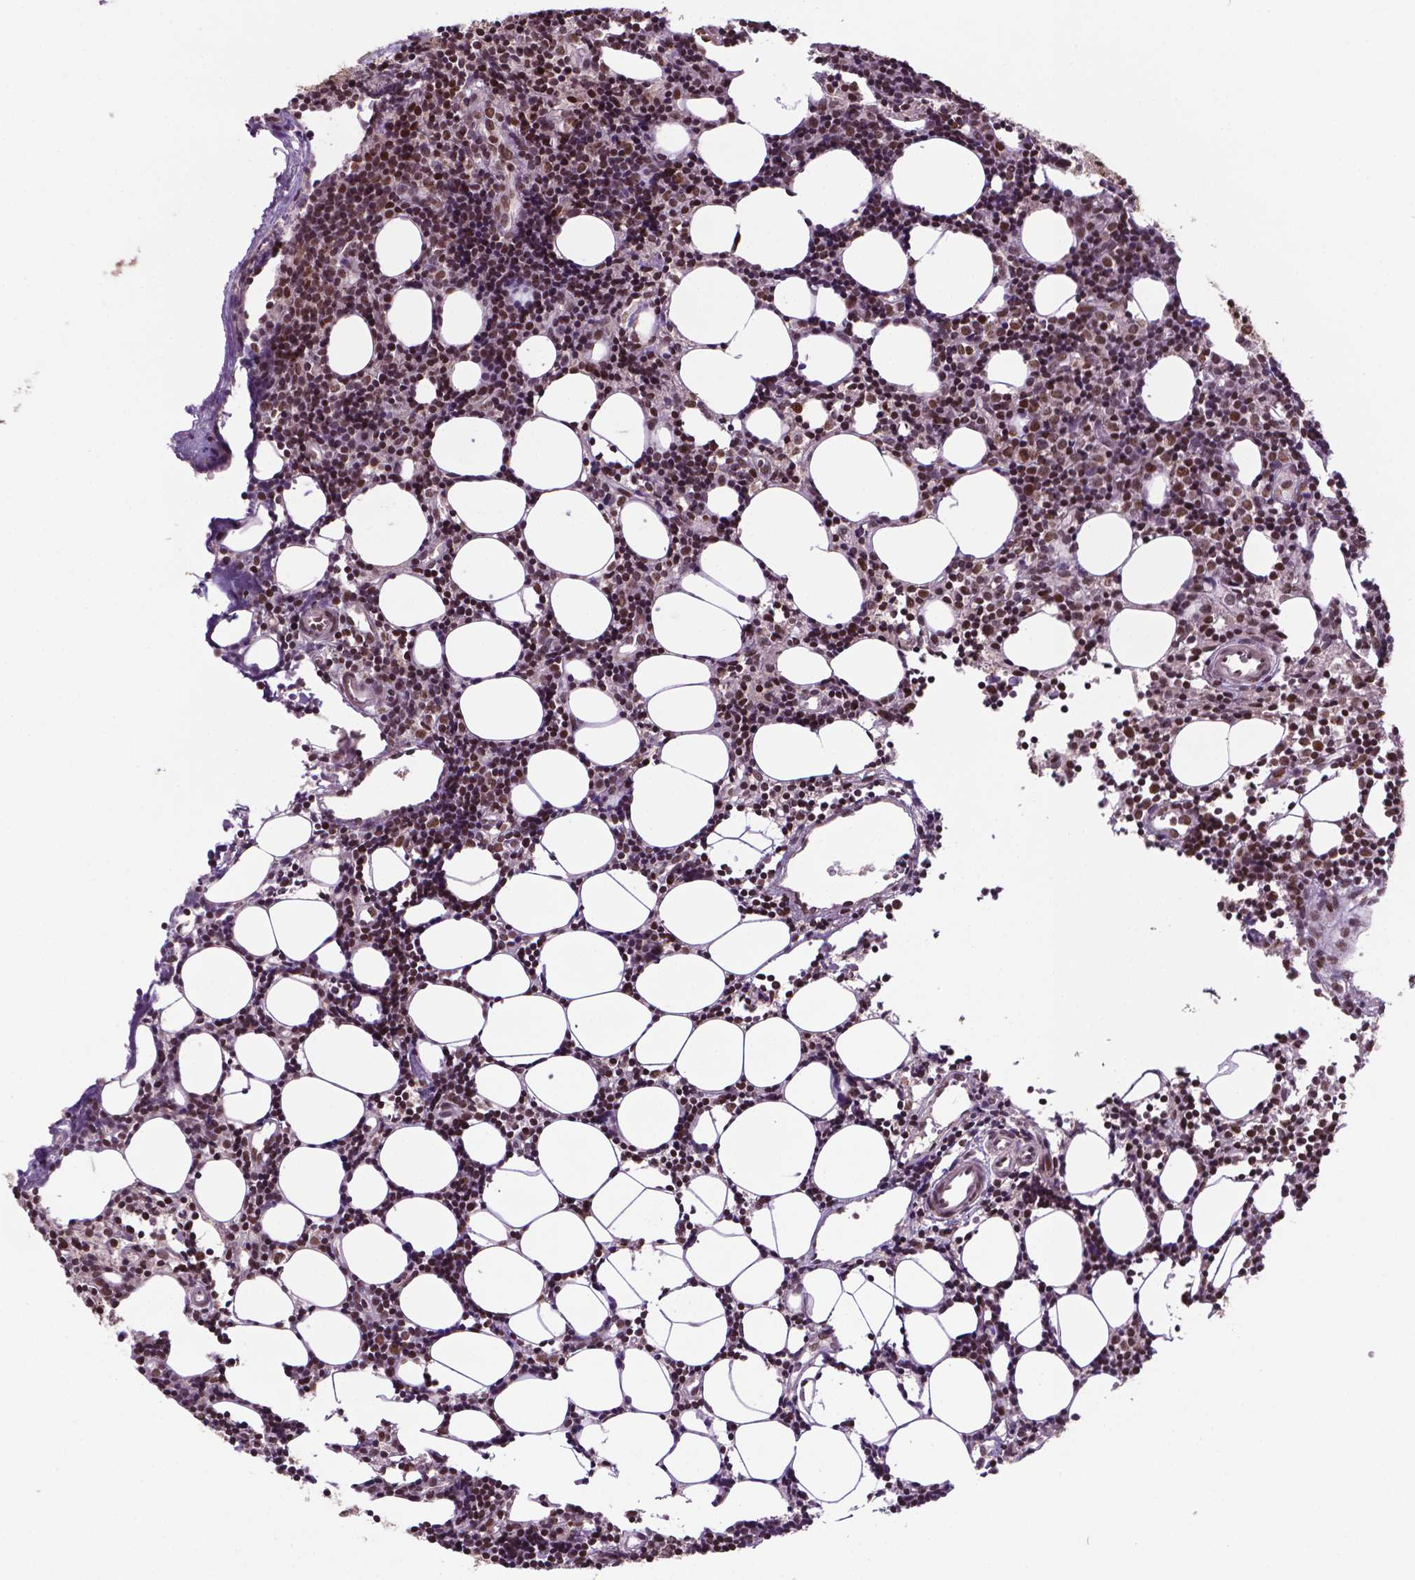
{"staining": {"intensity": "strong", "quantity": ">75%", "location": "nuclear"}, "tissue": "lymph node", "cell_type": "Germinal center cells", "image_type": "normal", "snomed": [{"axis": "morphology", "description": "Normal tissue, NOS"}, {"axis": "topography", "description": "Lymph node"}], "caption": "Lymph node stained for a protein displays strong nuclear positivity in germinal center cells. (Stains: DAB in brown, nuclei in blue, Microscopy: brightfield microscopy at high magnification).", "gene": "SIRT6", "patient": {"sex": "female", "age": 41}}